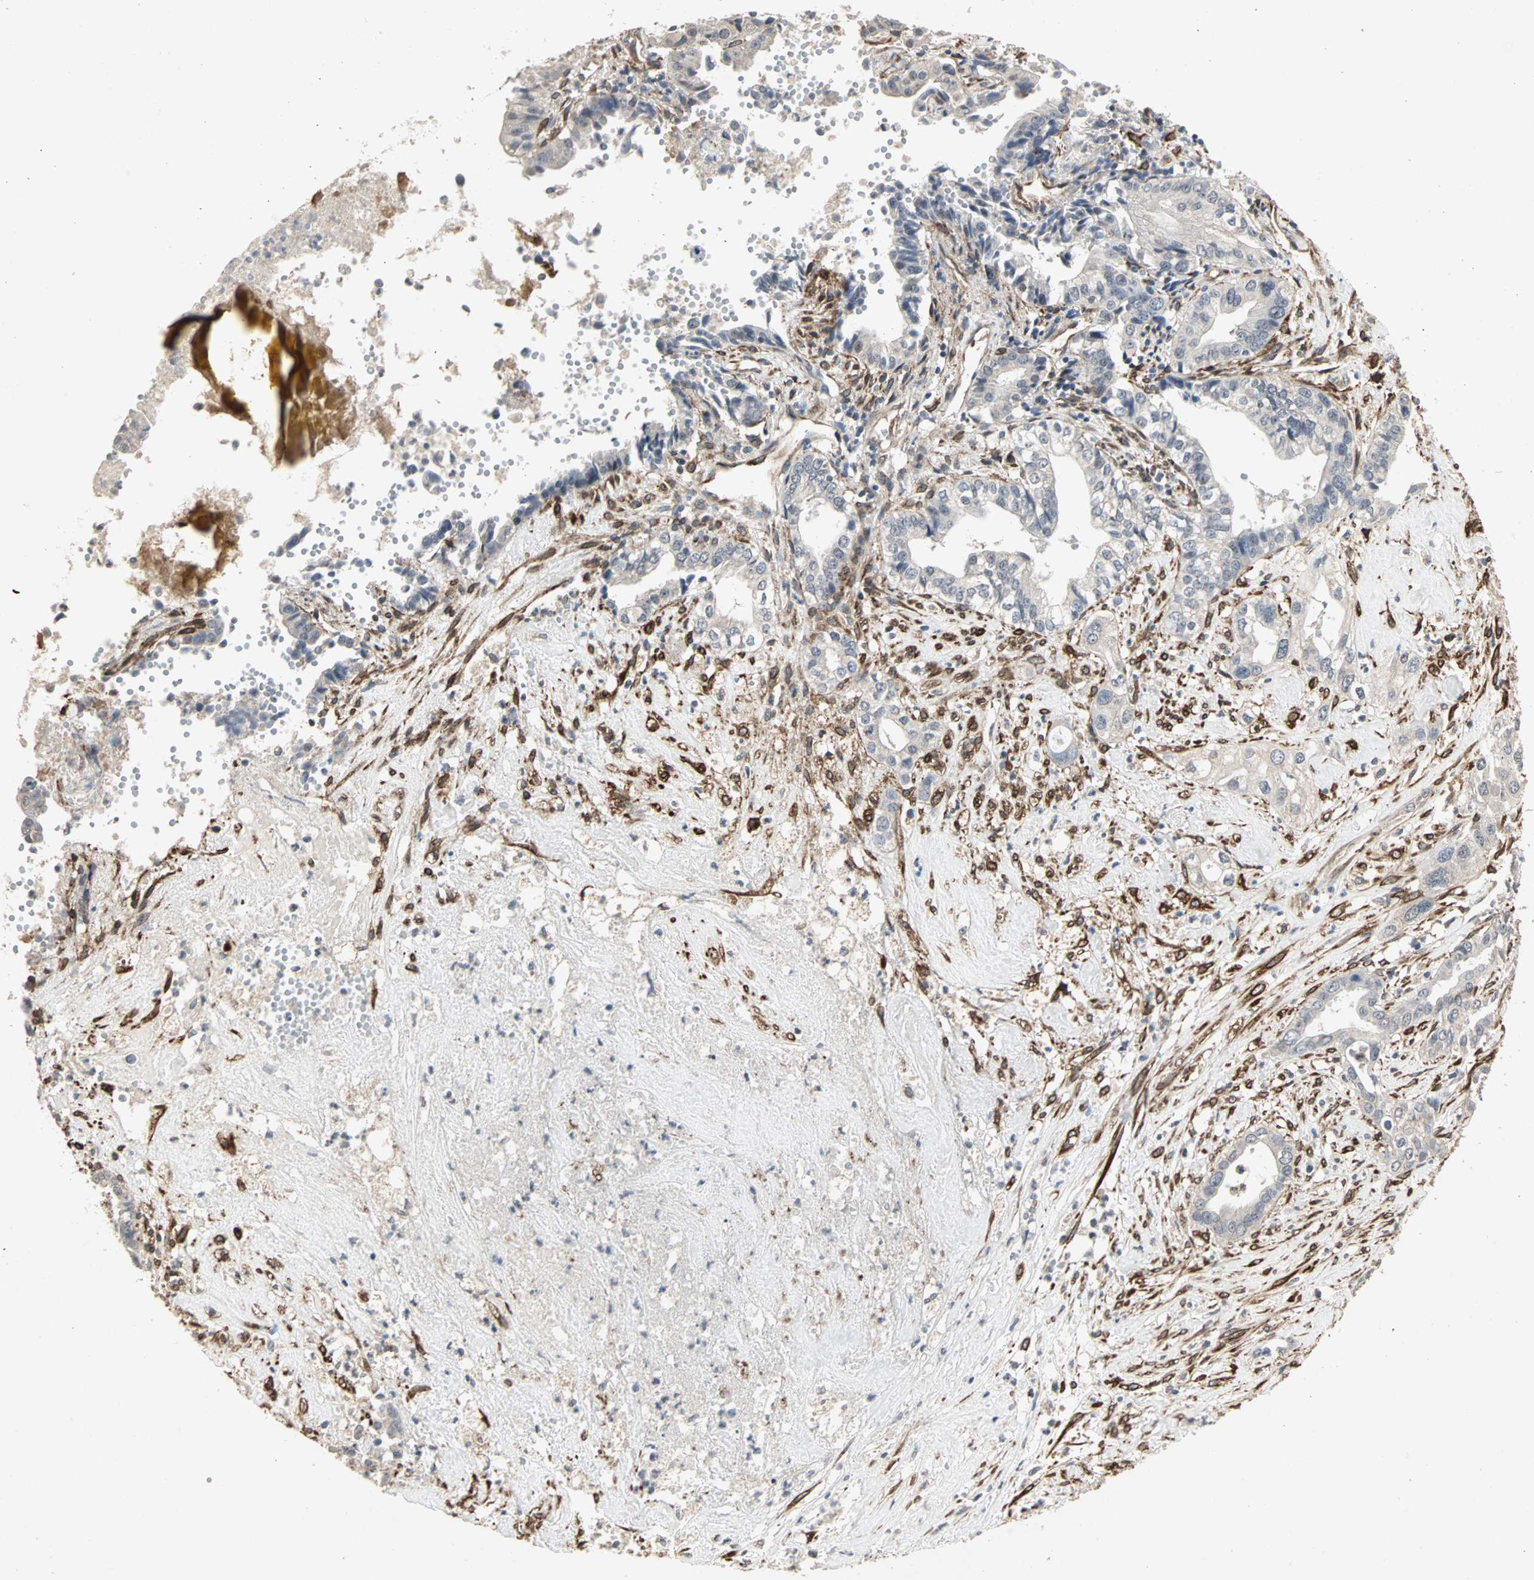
{"staining": {"intensity": "negative", "quantity": "none", "location": "none"}, "tissue": "liver cancer", "cell_type": "Tumor cells", "image_type": "cancer", "snomed": [{"axis": "morphology", "description": "Cholangiocarcinoma"}, {"axis": "topography", "description": "Liver"}], "caption": "Immunohistochemistry (IHC) of liver cancer (cholangiocarcinoma) displays no staining in tumor cells.", "gene": "TRPV4", "patient": {"sex": "female", "age": 61}}